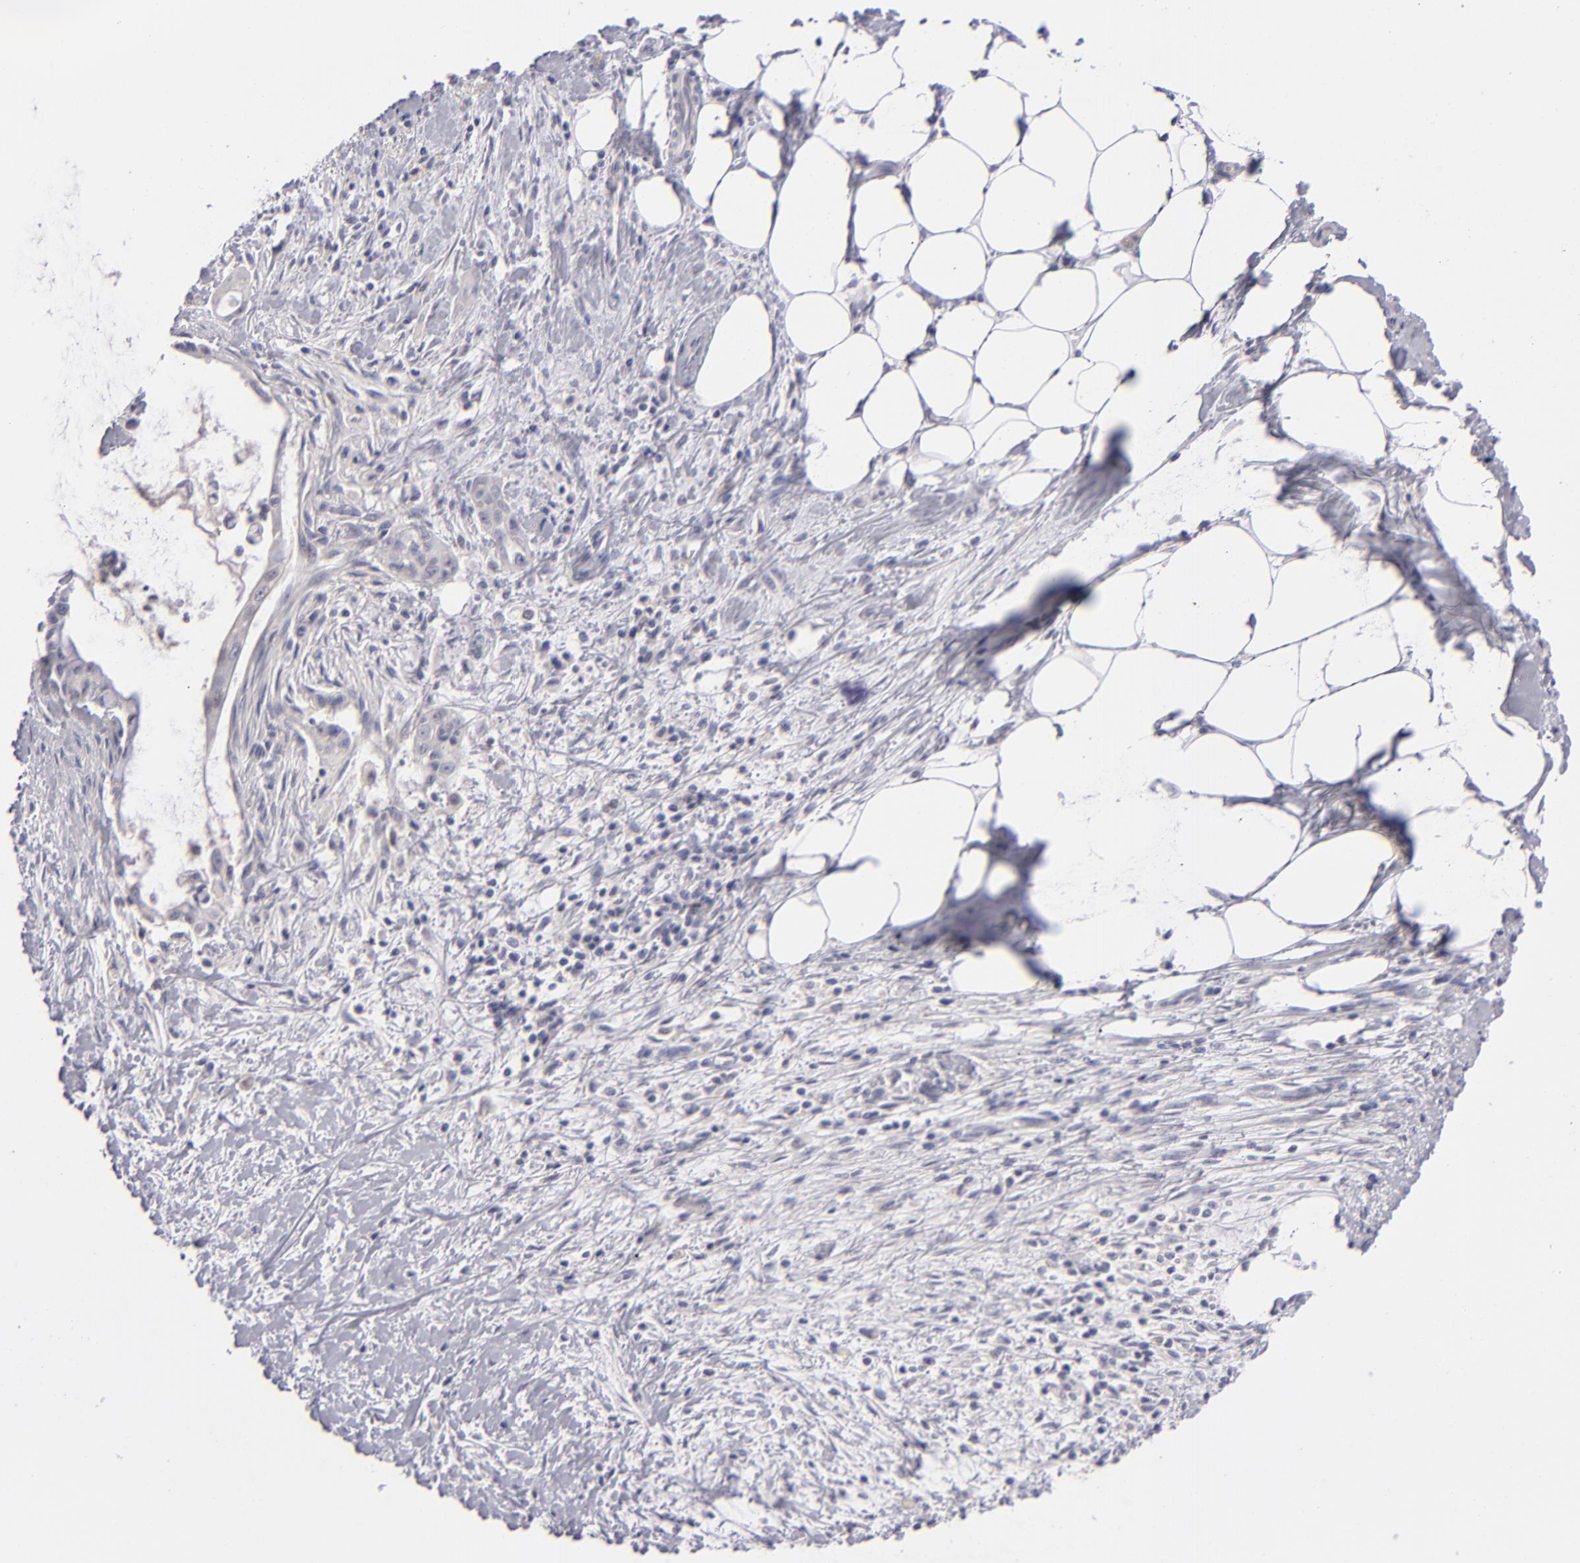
{"staining": {"intensity": "negative", "quantity": "none", "location": "none"}, "tissue": "pancreatic cancer", "cell_type": "Tumor cells", "image_type": "cancer", "snomed": [{"axis": "morphology", "description": "Adenocarcinoma, NOS"}, {"axis": "topography", "description": "Pancreas"}], "caption": "The histopathology image displays no staining of tumor cells in adenocarcinoma (pancreatic). (Stains: DAB IHC with hematoxylin counter stain, Microscopy: brightfield microscopy at high magnification).", "gene": "MMP10", "patient": {"sex": "male", "age": 59}}